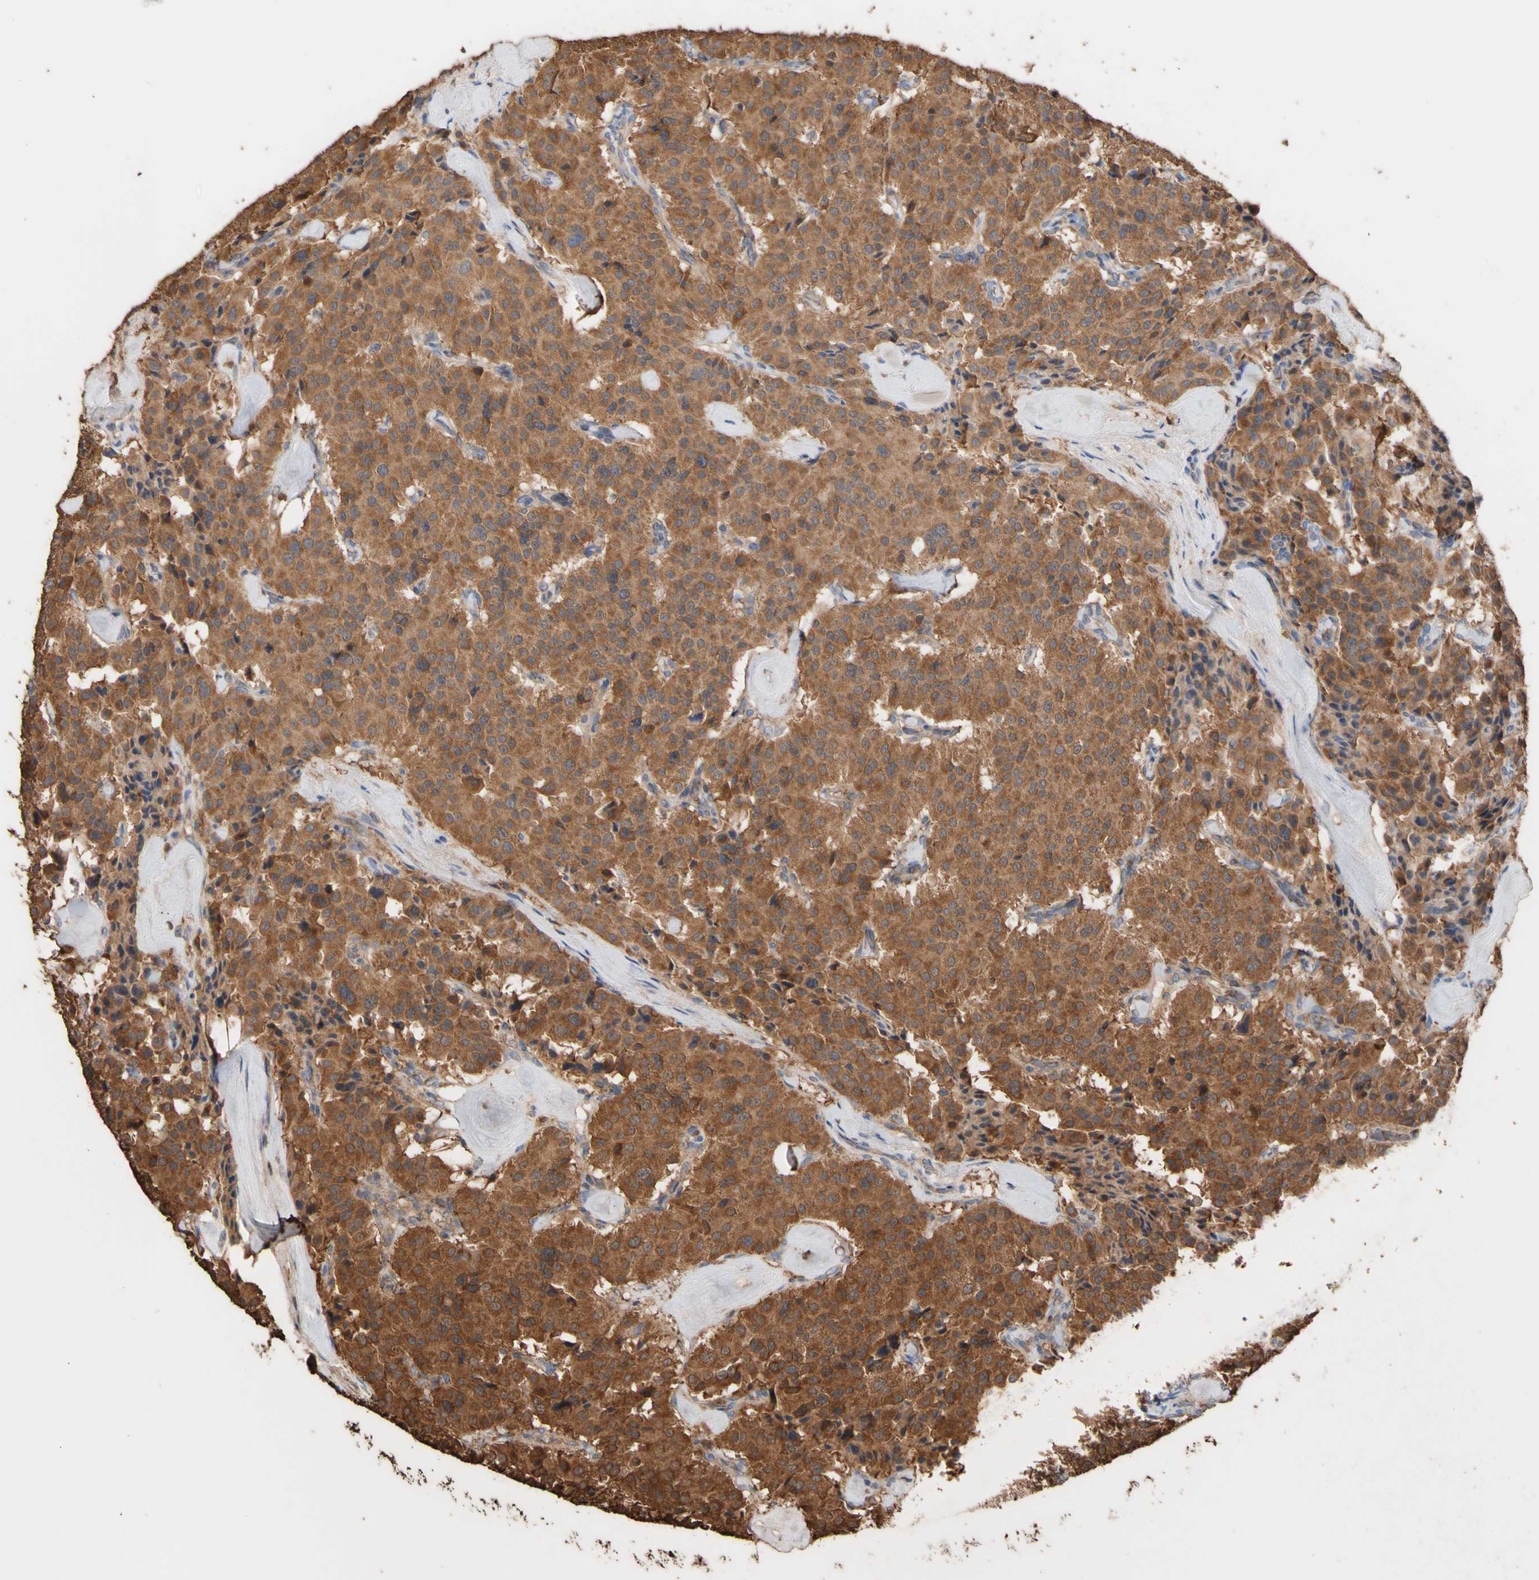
{"staining": {"intensity": "moderate", "quantity": ">75%", "location": "cytoplasmic/membranous"}, "tissue": "carcinoid", "cell_type": "Tumor cells", "image_type": "cancer", "snomed": [{"axis": "morphology", "description": "Carcinoid, malignant, NOS"}, {"axis": "topography", "description": "Lung"}], "caption": "A medium amount of moderate cytoplasmic/membranous expression is identified in about >75% of tumor cells in carcinoid tissue. The staining is performed using DAB (3,3'-diaminobenzidine) brown chromogen to label protein expression. The nuclei are counter-stained blue using hematoxylin.", "gene": "ALDH9A1", "patient": {"sex": "male", "age": 30}}